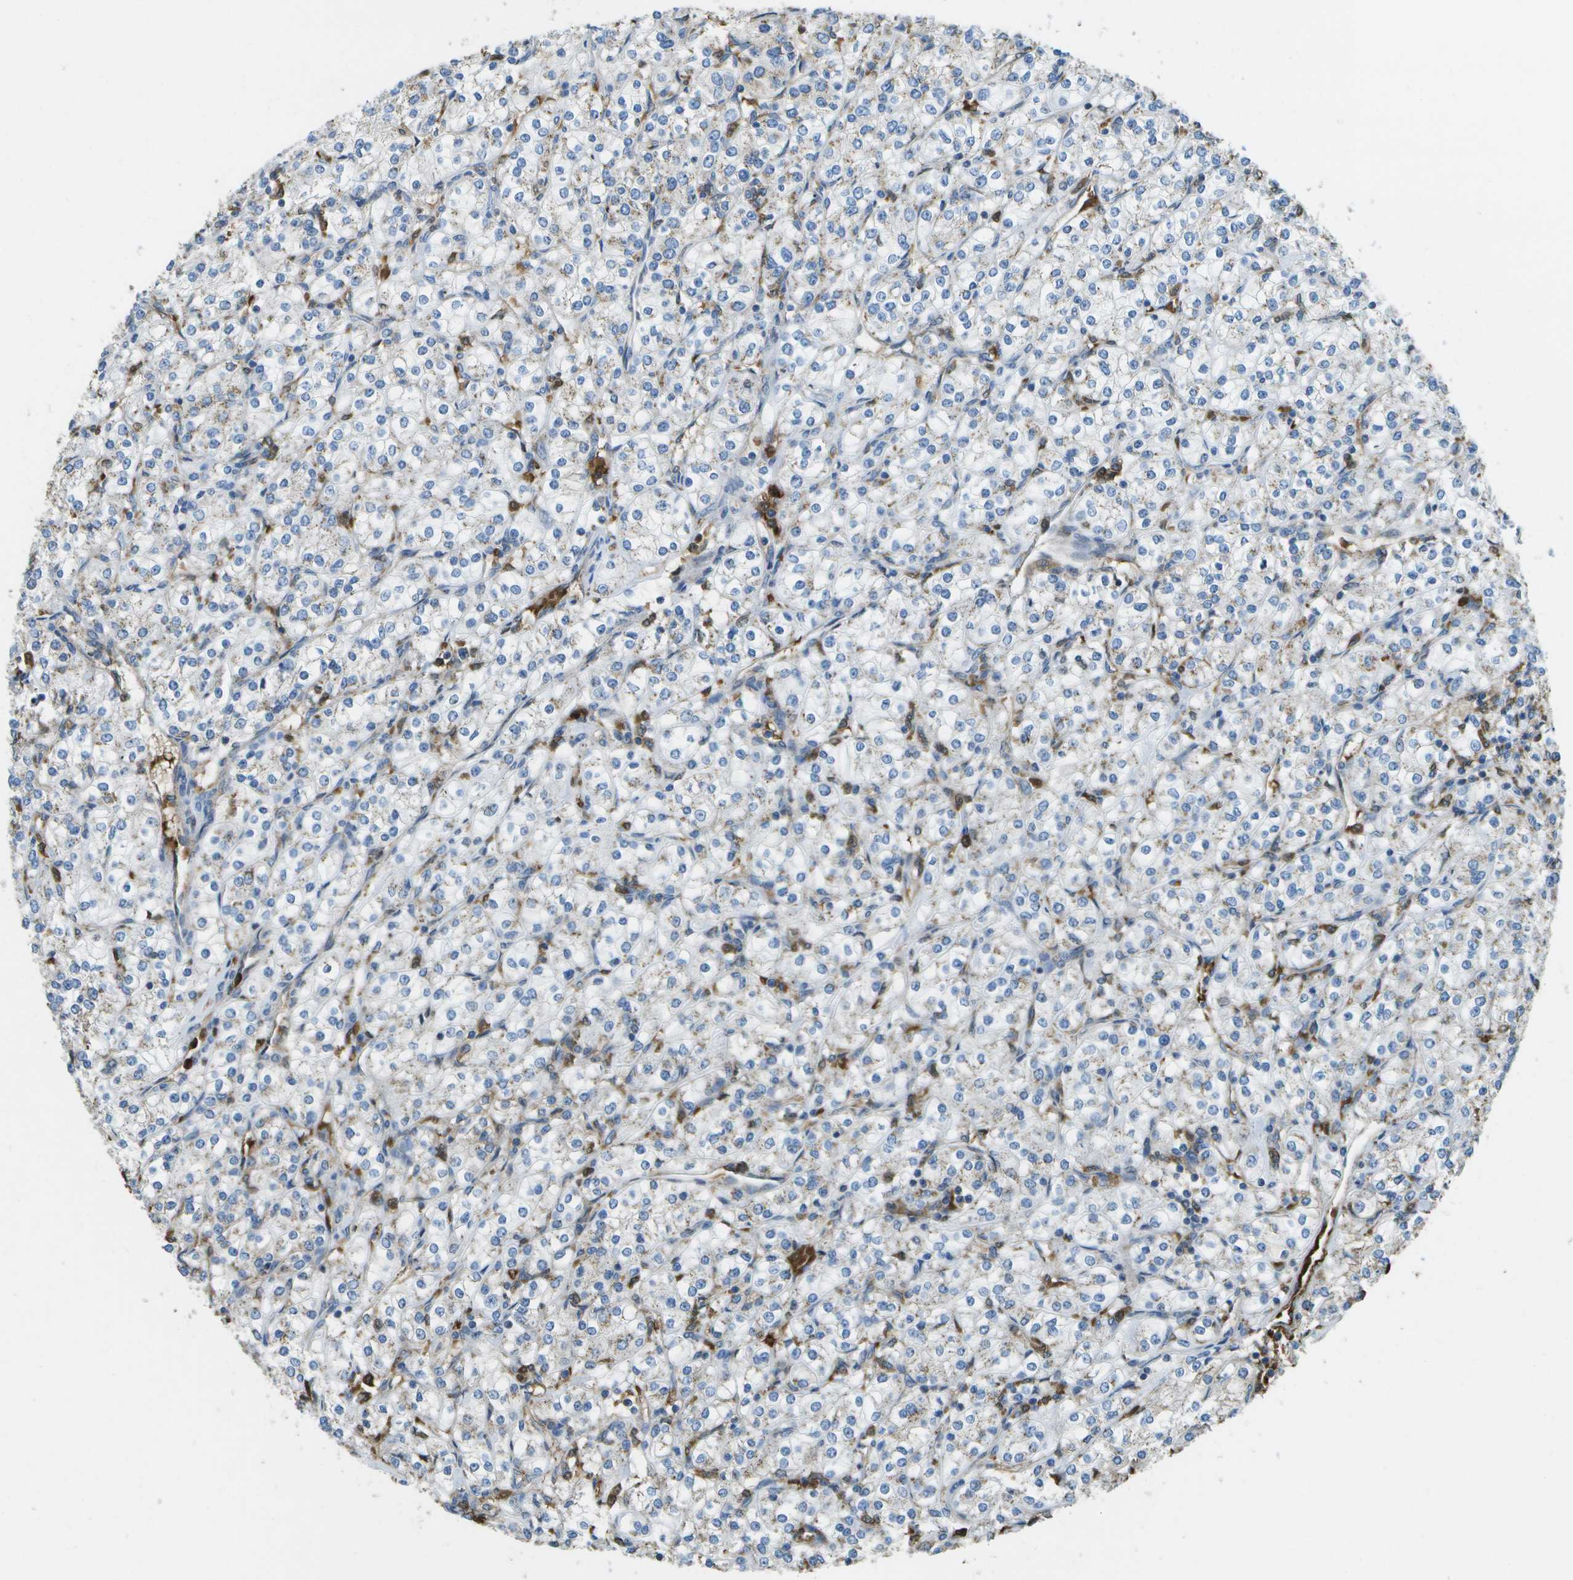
{"staining": {"intensity": "negative", "quantity": "none", "location": "none"}, "tissue": "renal cancer", "cell_type": "Tumor cells", "image_type": "cancer", "snomed": [{"axis": "morphology", "description": "Adenocarcinoma, NOS"}, {"axis": "topography", "description": "Kidney"}], "caption": "DAB immunohistochemical staining of human renal adenocarcinoma demonstrates no significant expression in tumor cells.", "gene": "CACHD1", "patient": {"sex": "male", "age": 77}}